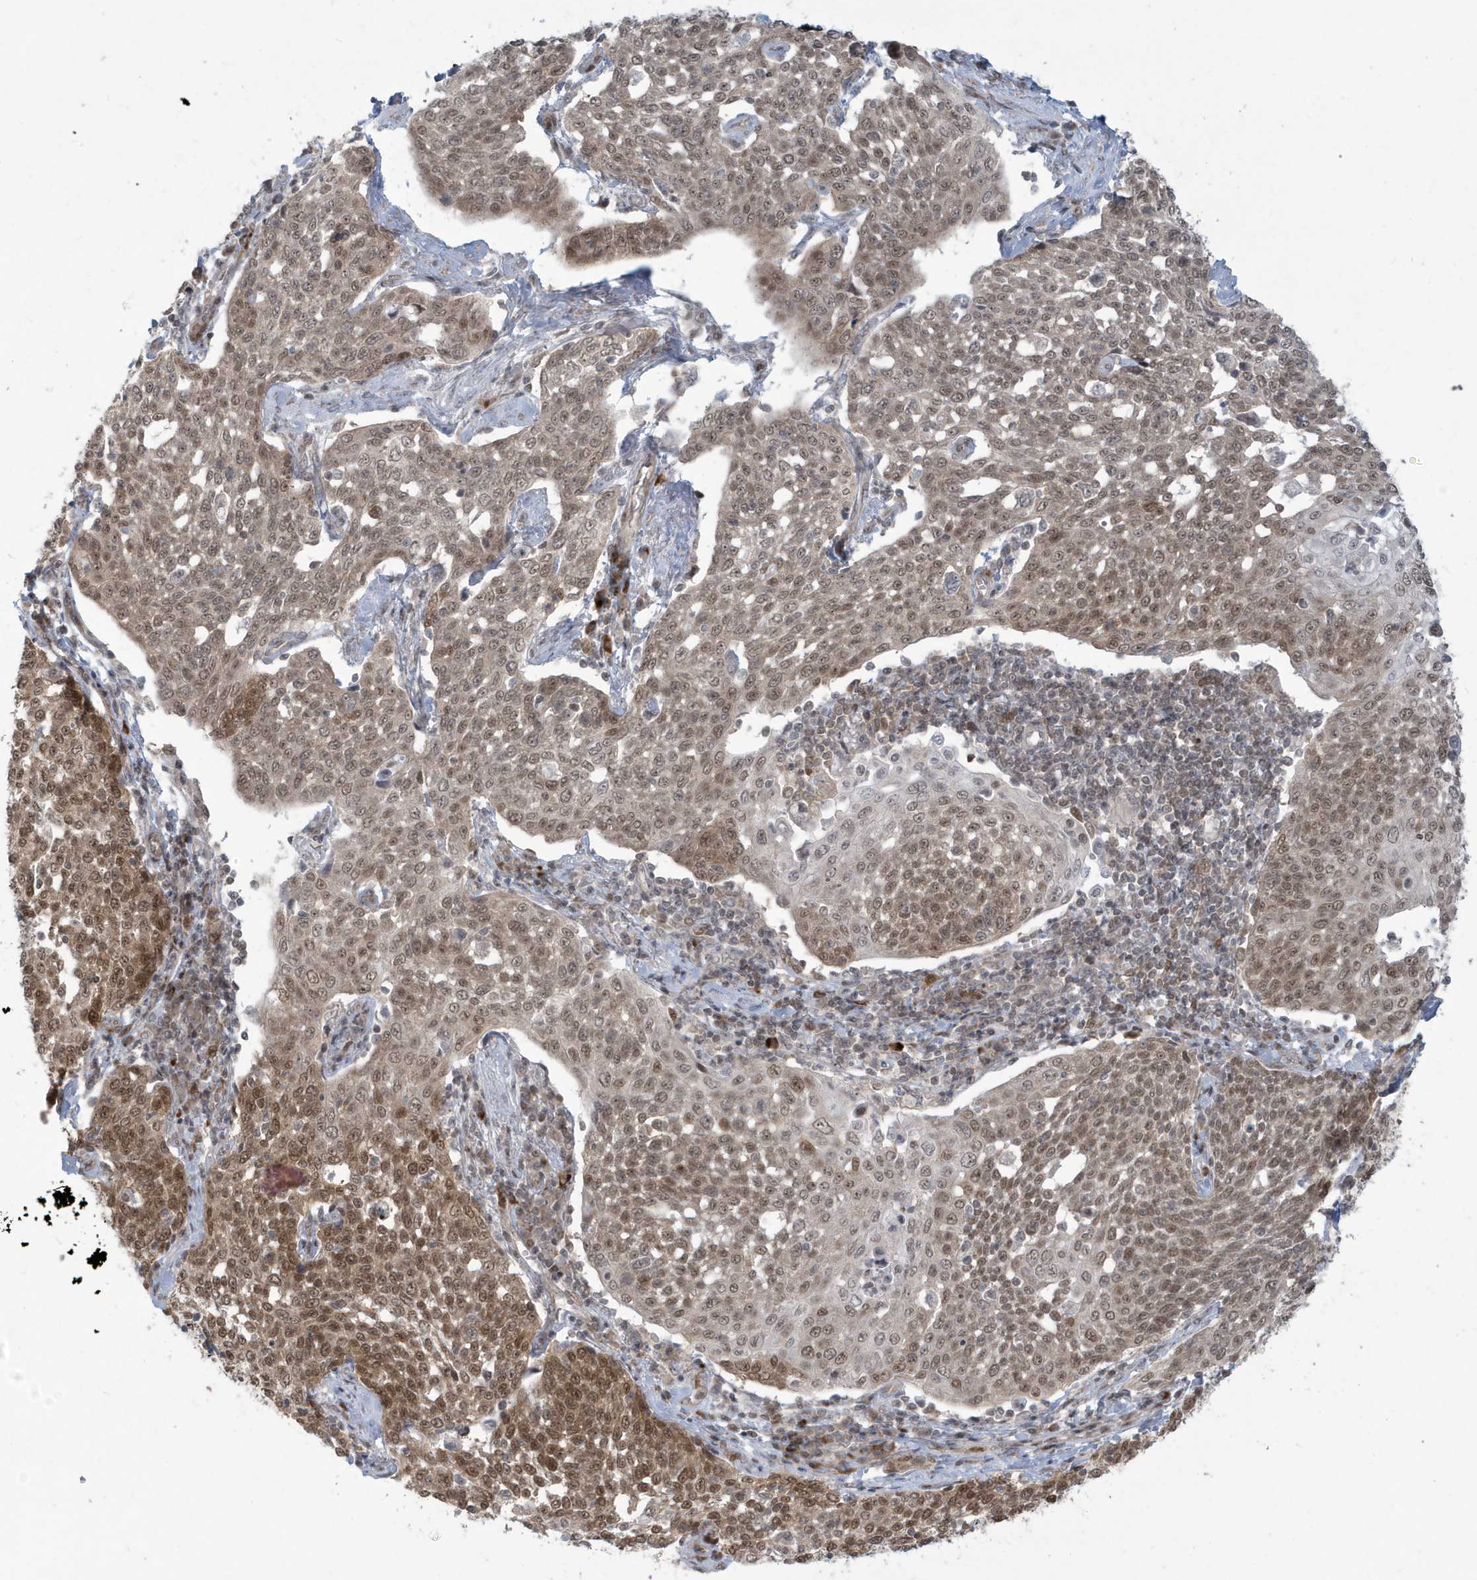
{"staining": {"intensity": "moderate", "quantity": ">75%", "location": "cytoplasmic/membranous,nuclear"}, "tissue": "cervical cancer", "cell_type": "Tumor cells", "image_type": "cancer", "snomed": [{"axis": "morphology", "description": "Squamous cell carcinoma, NOS"}, {"axis": "topography", "description": "Cervix"}], "caption": "Immunohistochemical staining of human squamous cell carcinoma (cervical) shows medium levels of moderate cytoplasmic/membranous and nuclear staining in approximately >75% of tumor cells.", "gene": "C1orf52", "patient": {"sex": "female", "age": 34}}